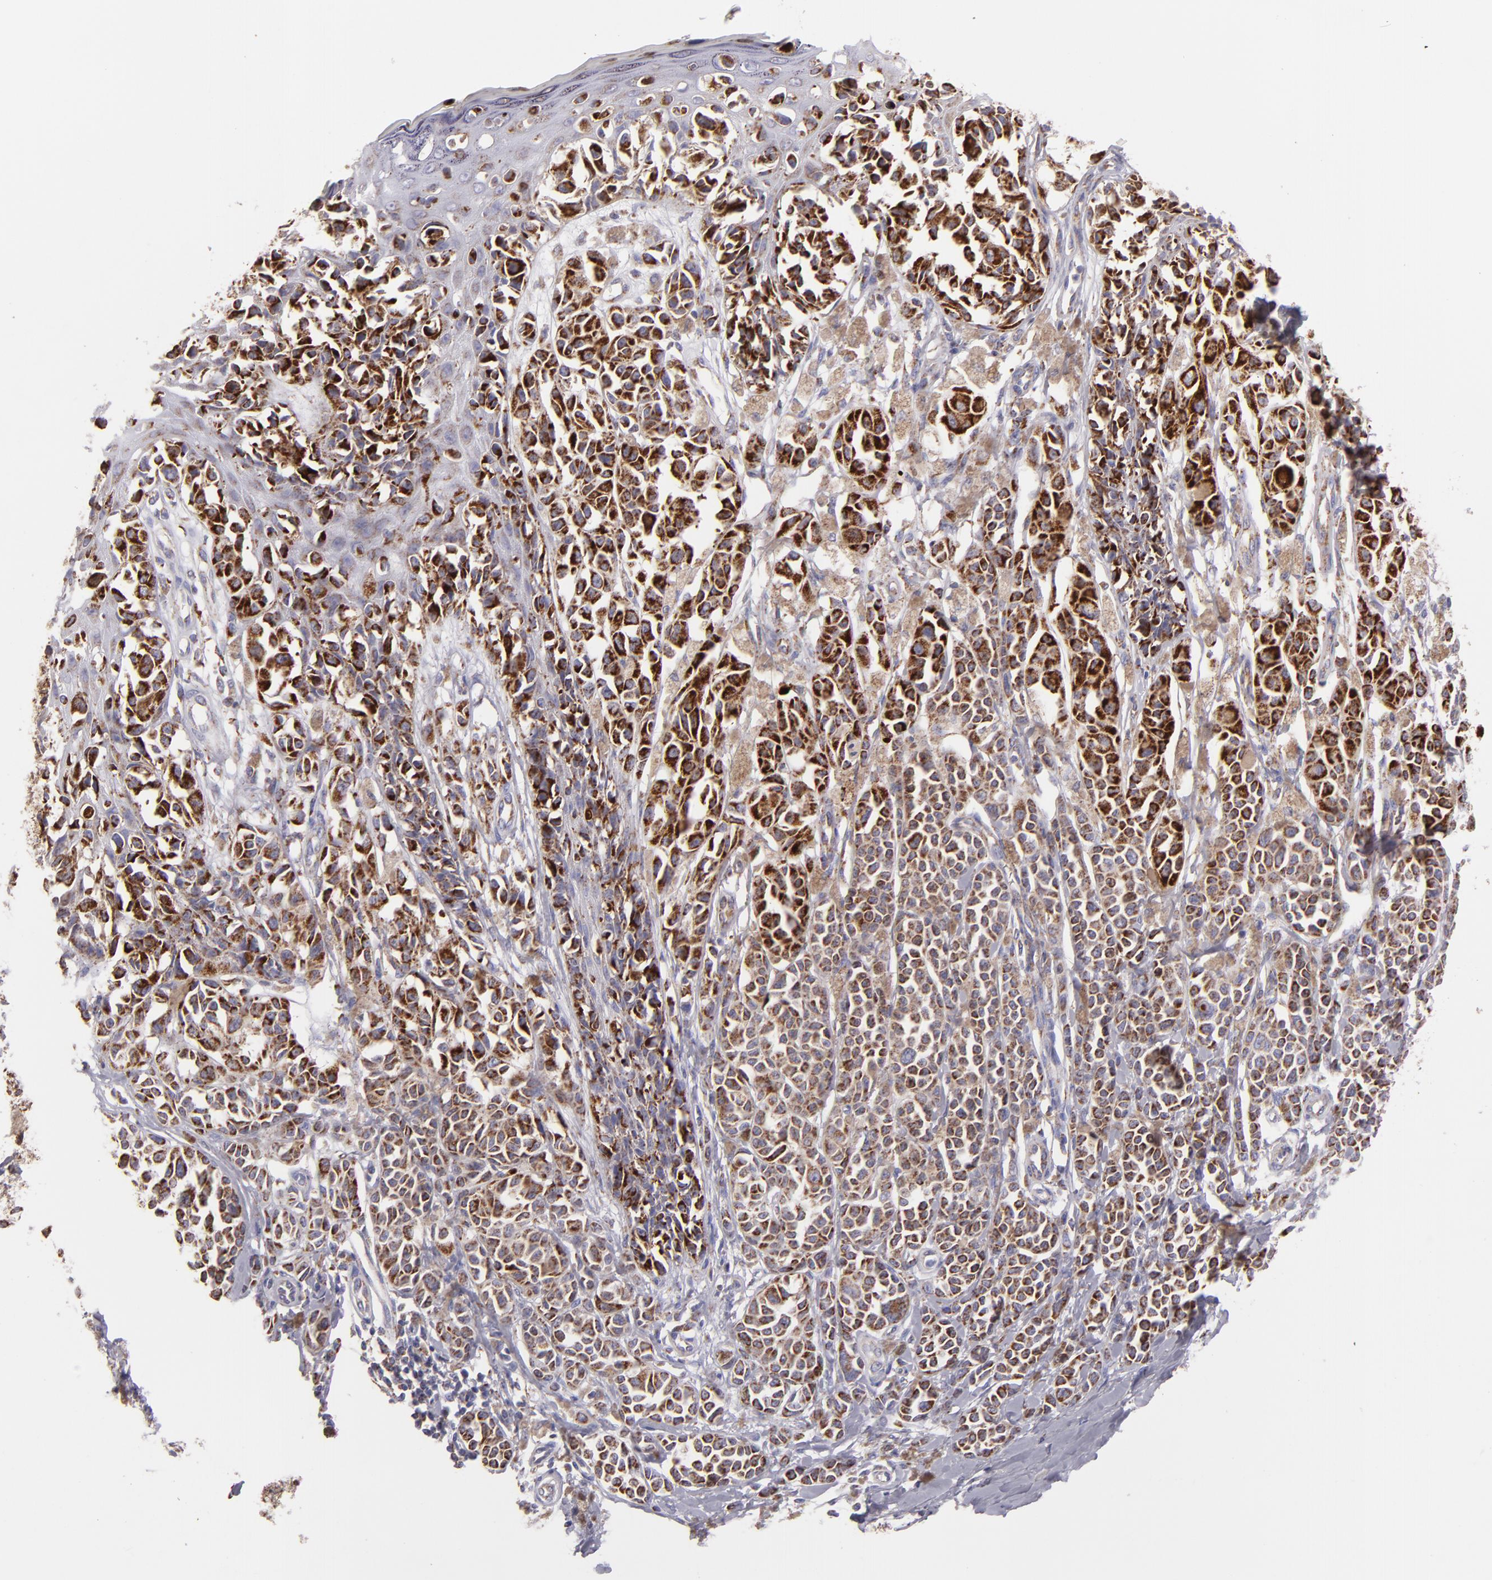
{"staining": {"intensity": "strong", "quantity": "25%-75%", "location": "cytoplasmic/membranous"}, "tissue": "melanoma", "cell_type": "Tumor cells", "image_type": "cancer", "snomed": [{"axis": "morphology", "description": "Malignant melanoma, NOS"}, {"axis": "topography", "description": "Skin"}], "caption": "Protein staining of melanoma tissue reveals strong cytoplasmic/membranous expression in about 25%-75% of tumor cells.", "gene": "HSPD1", "patient": {"sex": "female", "age": 38}}